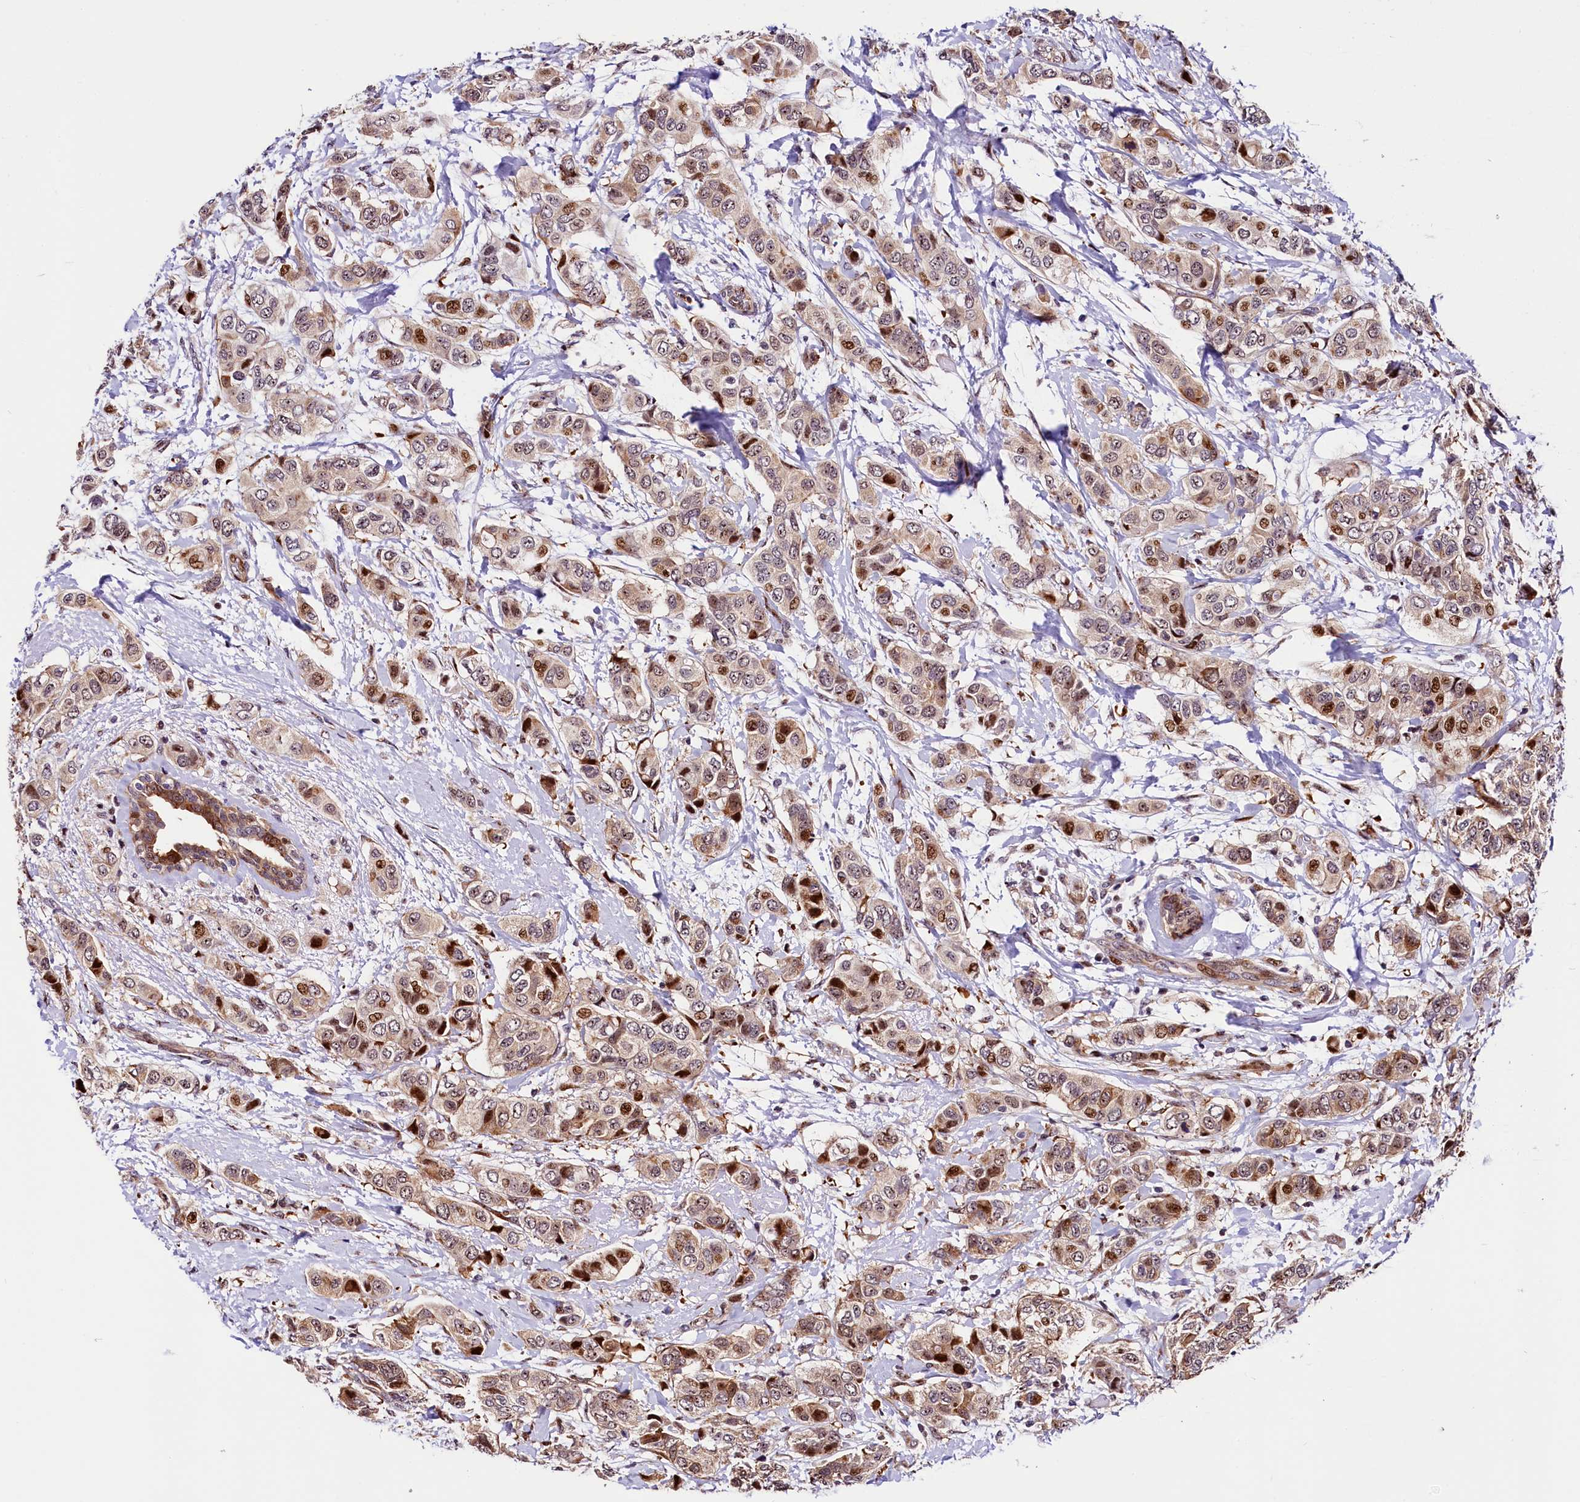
{"staining": {"intensity": "strong", "quantity": "<25%", "location": "nuclear"}, "tissue": "breast cancer", "cell_type": "Tumor cells", "image_type": "cancer", "snomed": [{"axis": "morphology", "description": "Lobular carcinoma"}, {"axis": "topography", "description": "Breast"}], "caption": "A micrograph of breast cancer stained for a protein reveals strong nuclear brown staining in tumor cells. (Brightfield microscopy of DAB IHC at high magnification).", "gene": "TRMT112", "patient": {"sex": "female", "age": 51}}